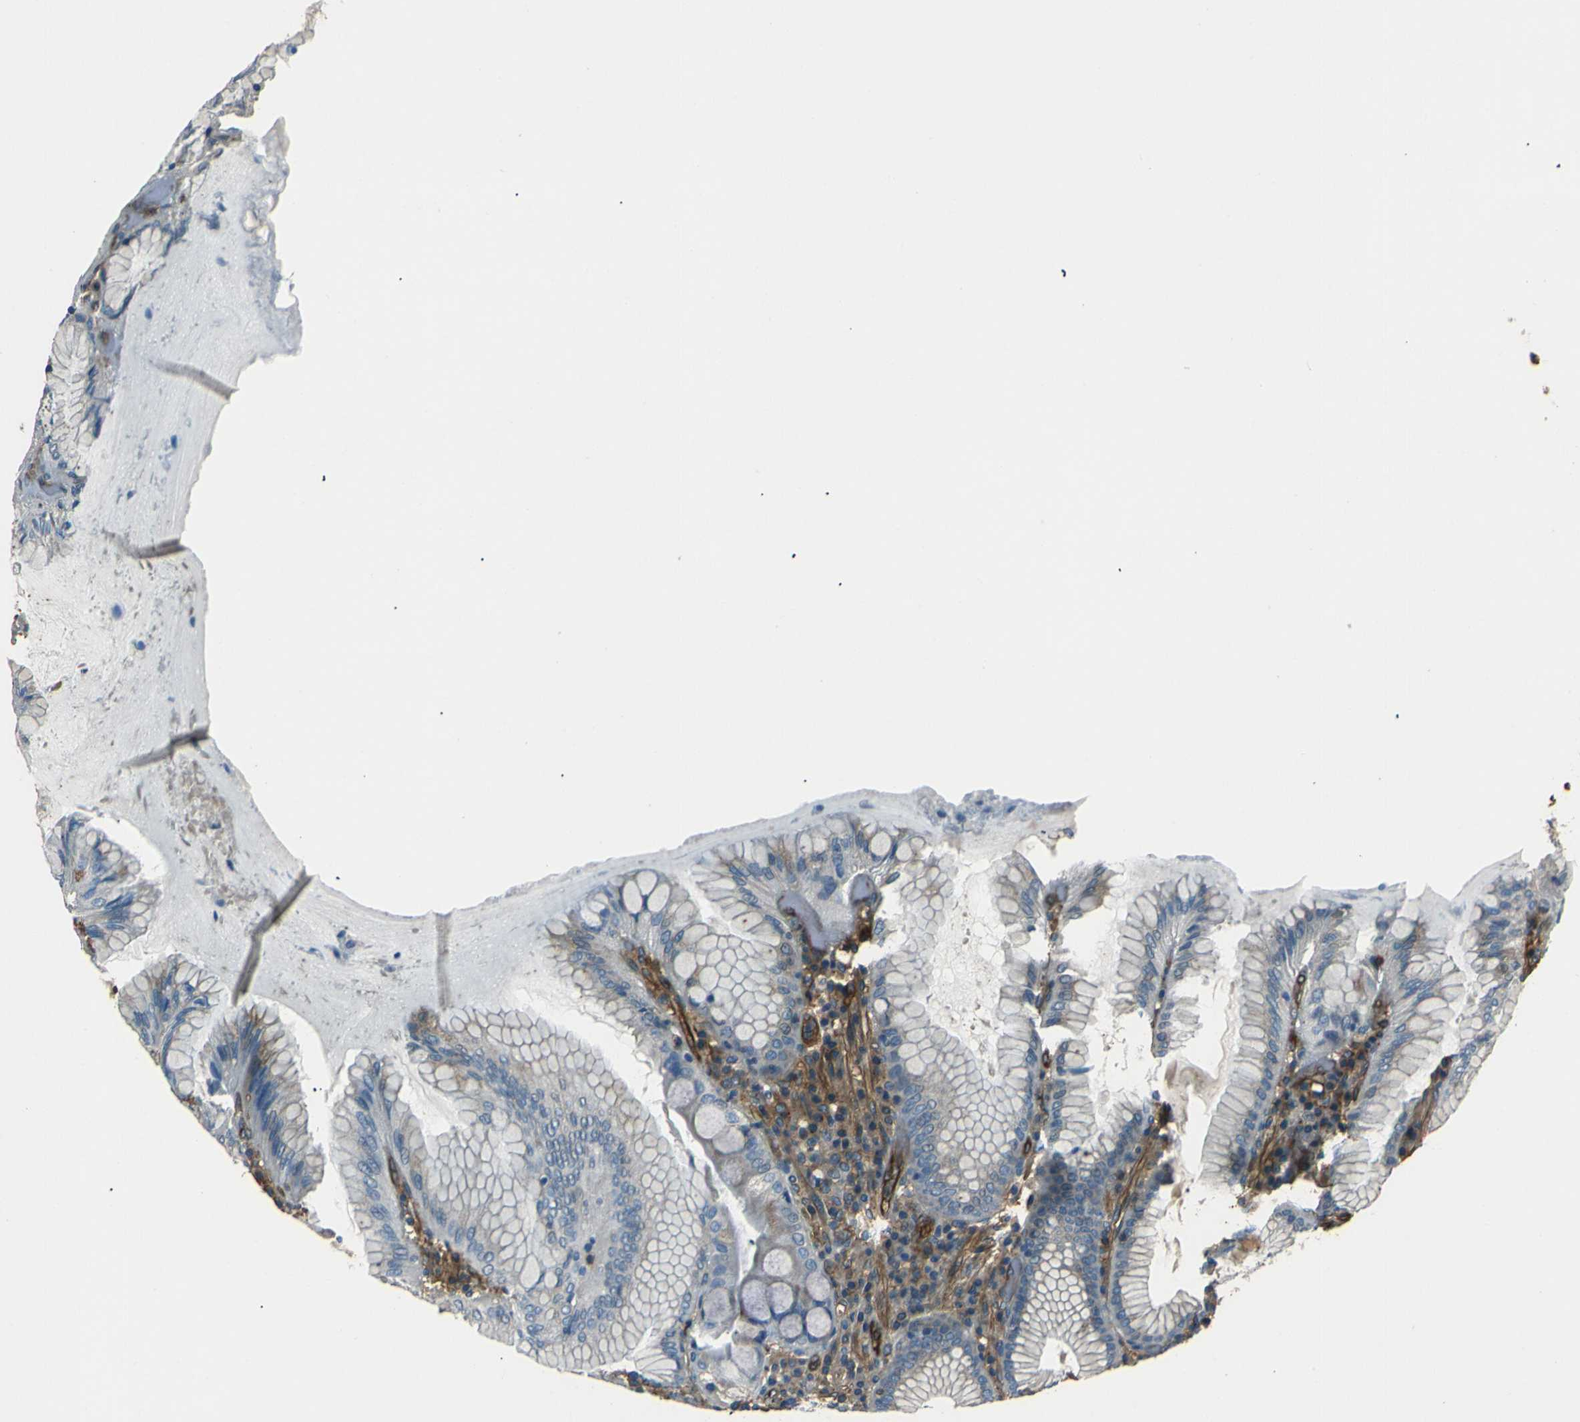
{"staining": {"intensity": "weak", "quantity": "<25%", "location": "cytoplasmic/membranous"}, "tissue": "stomach", "cell_type": "Glandular cells", "image_type": "normal", "snomed": [{"axis": "morphology", "description": "Normal tissue, NOS"}, {"axis": "topography", "description": "Stomach, lower"}], "caption": "Immunohistochemical staining of normal stomach shows no significant positivity in glandular cells. The staining is performed using DAB brown chromogen with nuclei counter-stained in using hematoxylin.", "gene": "ENTPD1", "patient": {"sex": "female", "age": 76}}